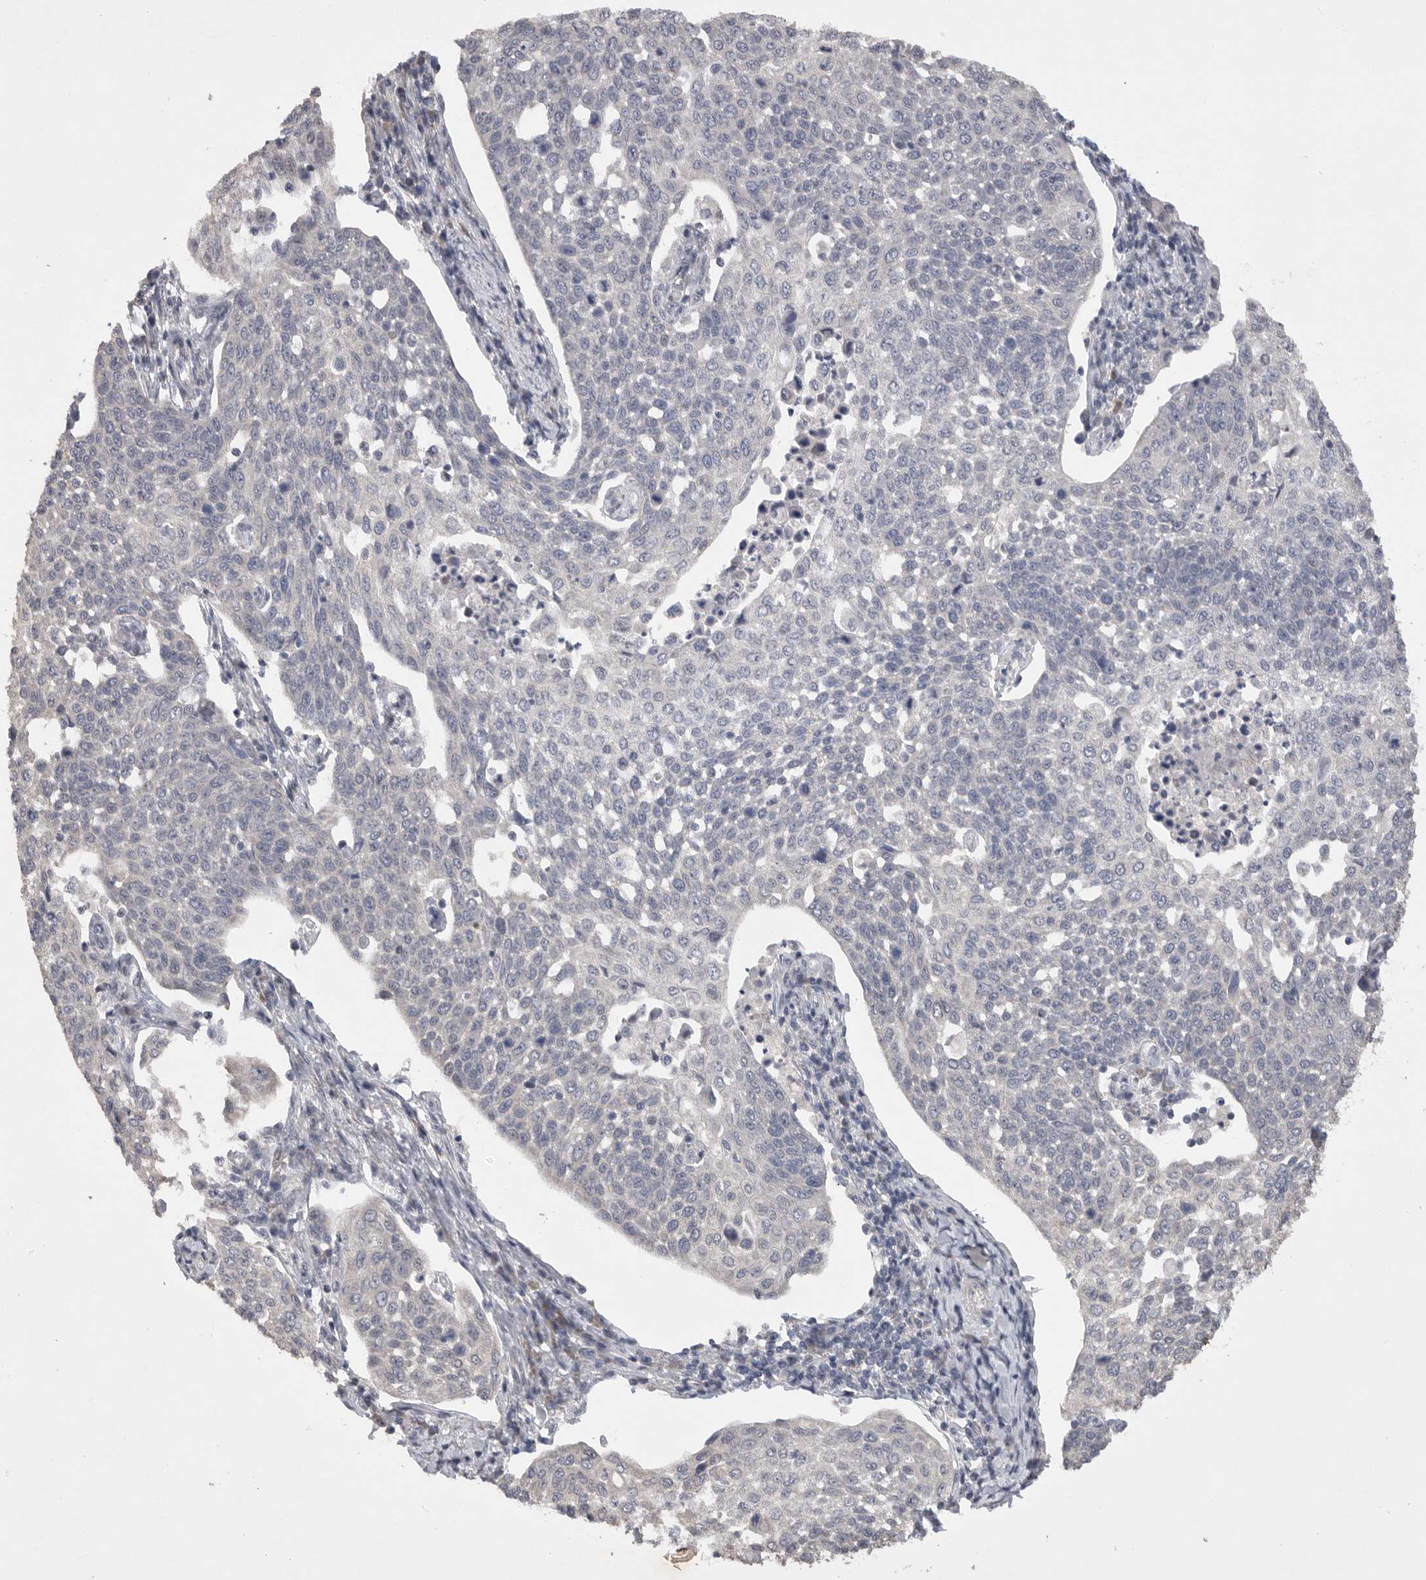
{"staining": {"intensity": "negative", "quantity": "none", "location": "none"}, "tissue": "cervical cancer", "cell_type": "Tumor cells", "image_type": "cancer", "snomed": [{"axis": "morphology", "description": "Squamous cell carcinoma, NOS"}, {"axis": "topography", "description": "Cervix"}], "caption": "An image of squamous cell carcinoma (cervical) stained for a protein displays no brown staining in tumor cells.", "gene": "EDEM3", "patient": {"sex": "female", "age": 34}}